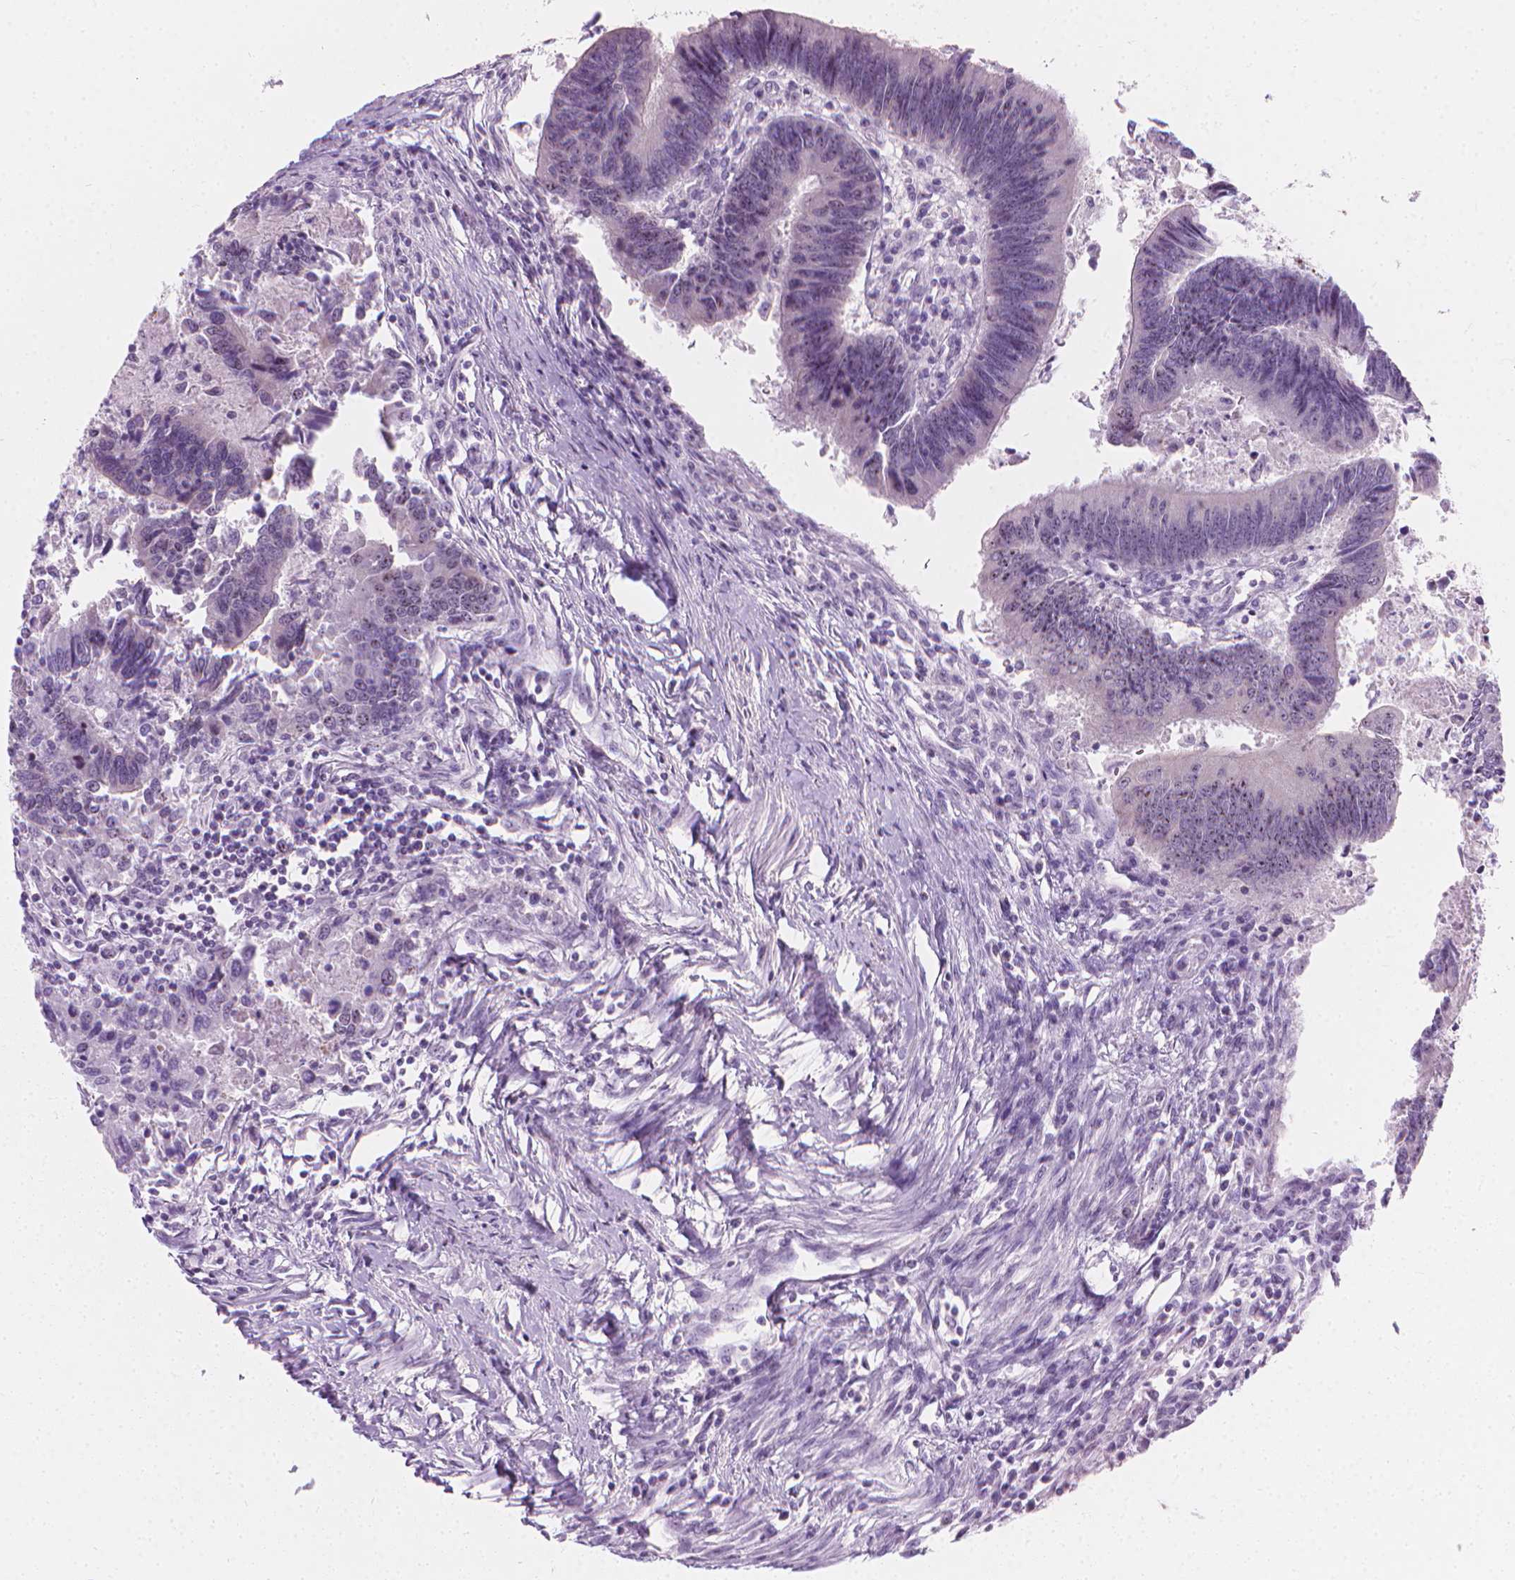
{"staining": {"intensity": "moderate", "quantity": "25%-75%", "location": "nuclear"}, "tissue": "colorectal cancer", "cell_type": "Tumor cells", "image_type": "cancer", "snomed": [{"axis": "morphology", "description": "Adenocarcinoma, NOS"}, {"axis": "topography", "description": "Colon"}], "caption": "DAB immunohistochemical staining of colorectal cancer (adenocarcinoma) demonstrates moderate nuclear protein positivity in about 25%-75% of tumor cells. (Brightfield microscopy of DAB IHC at high magnification).", "gene": "NOL7", "patient": {"sex": "female", "age": 67}}